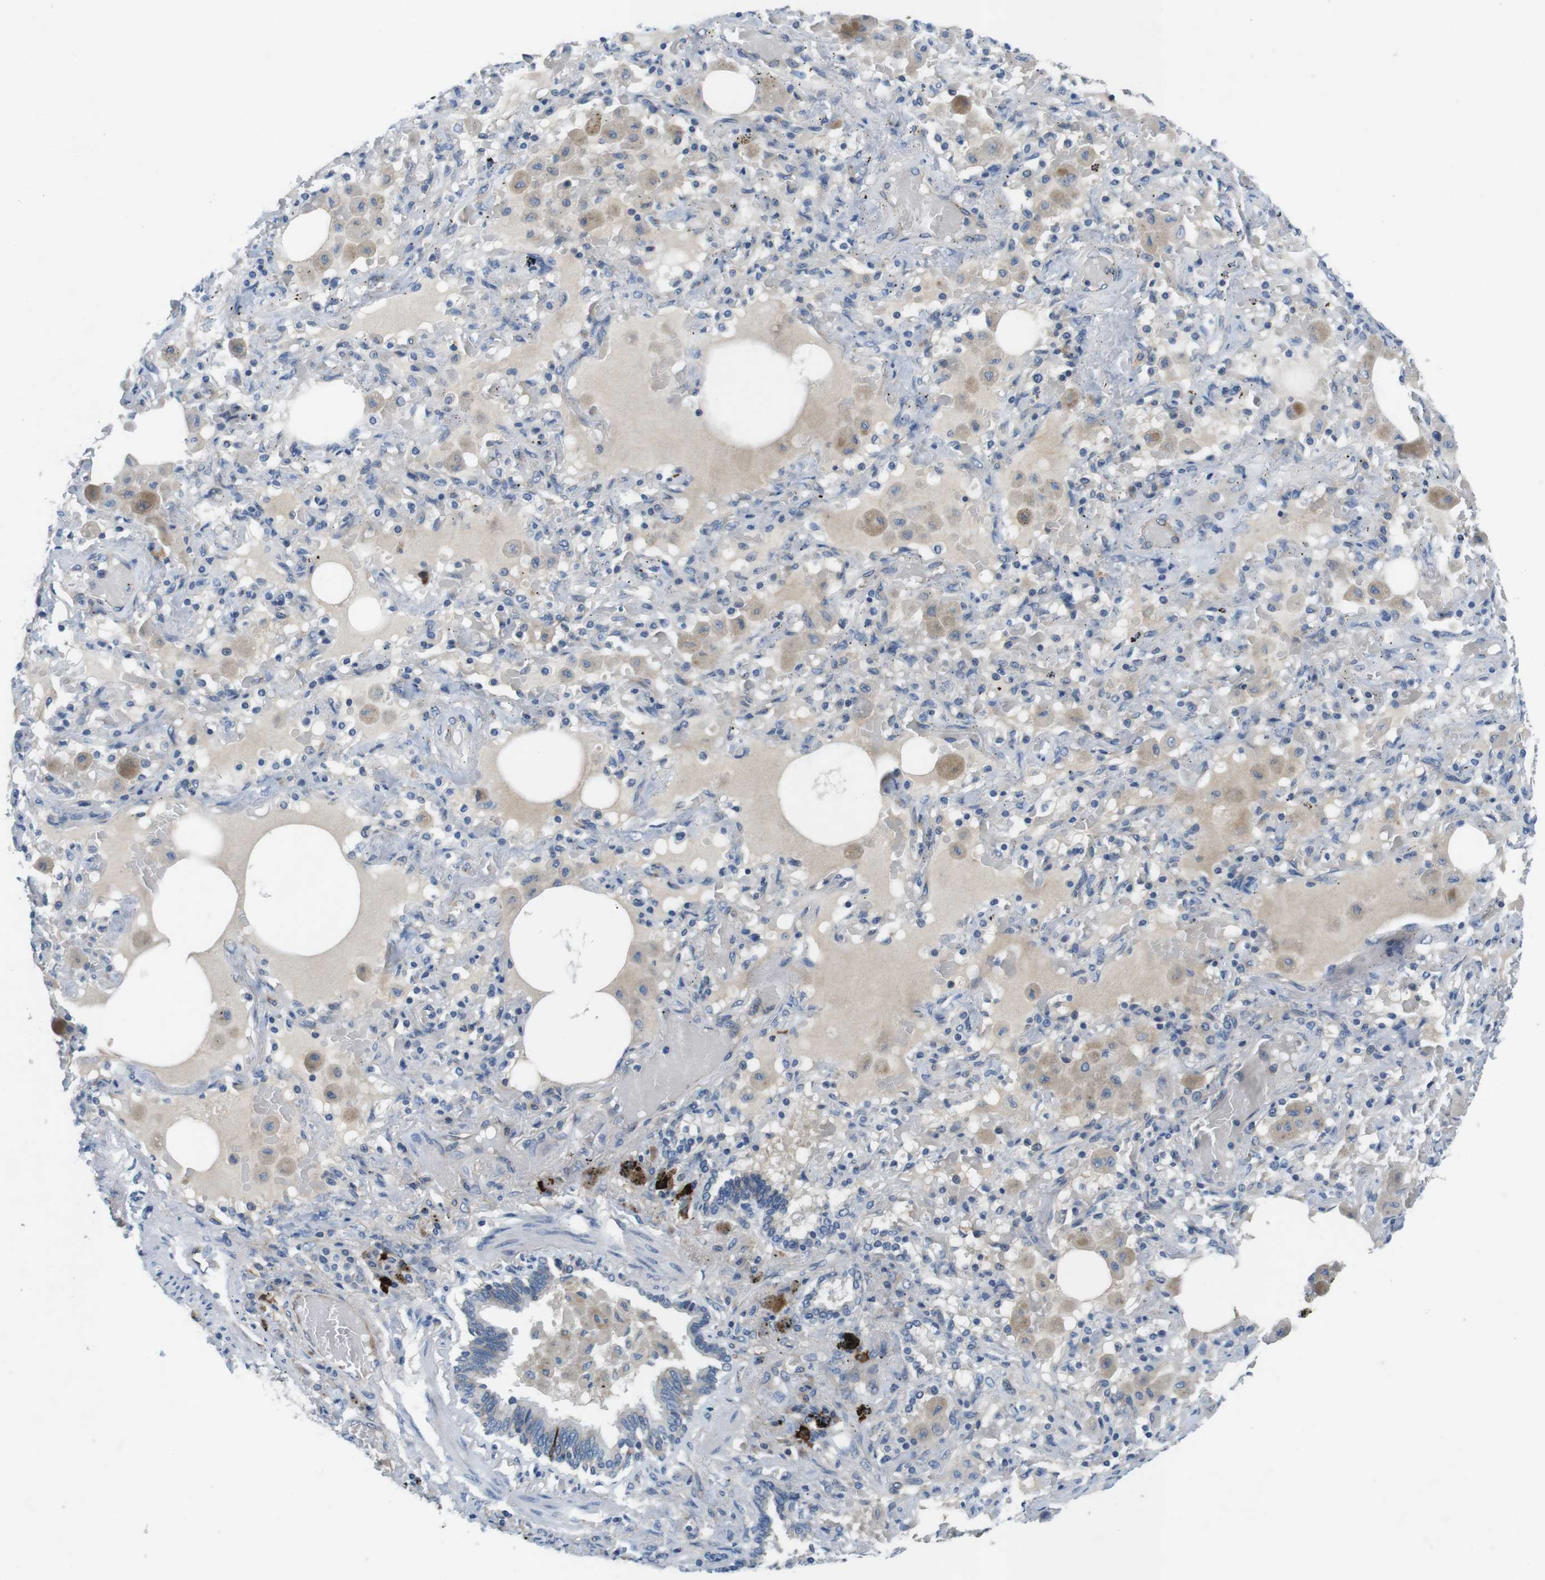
{"staining": {"intensity": "negative", "quantity": "none", "location": "none"}, "tissue": "lung cancer", "cell_type": "Tumor cells", "image_type": "cancer", "snomed": [{"axis": "morphology", "description": "Squamous cell carcinoma, NOS"}, {"axis": "topography", "description": "Lung"}], "caption": "The photomicrograph displays no significant staining in tumor cells of squamous cell carcinoma (lung).", "gene": "DCLK1", "patient": {"sex": "female", "age": 47}}